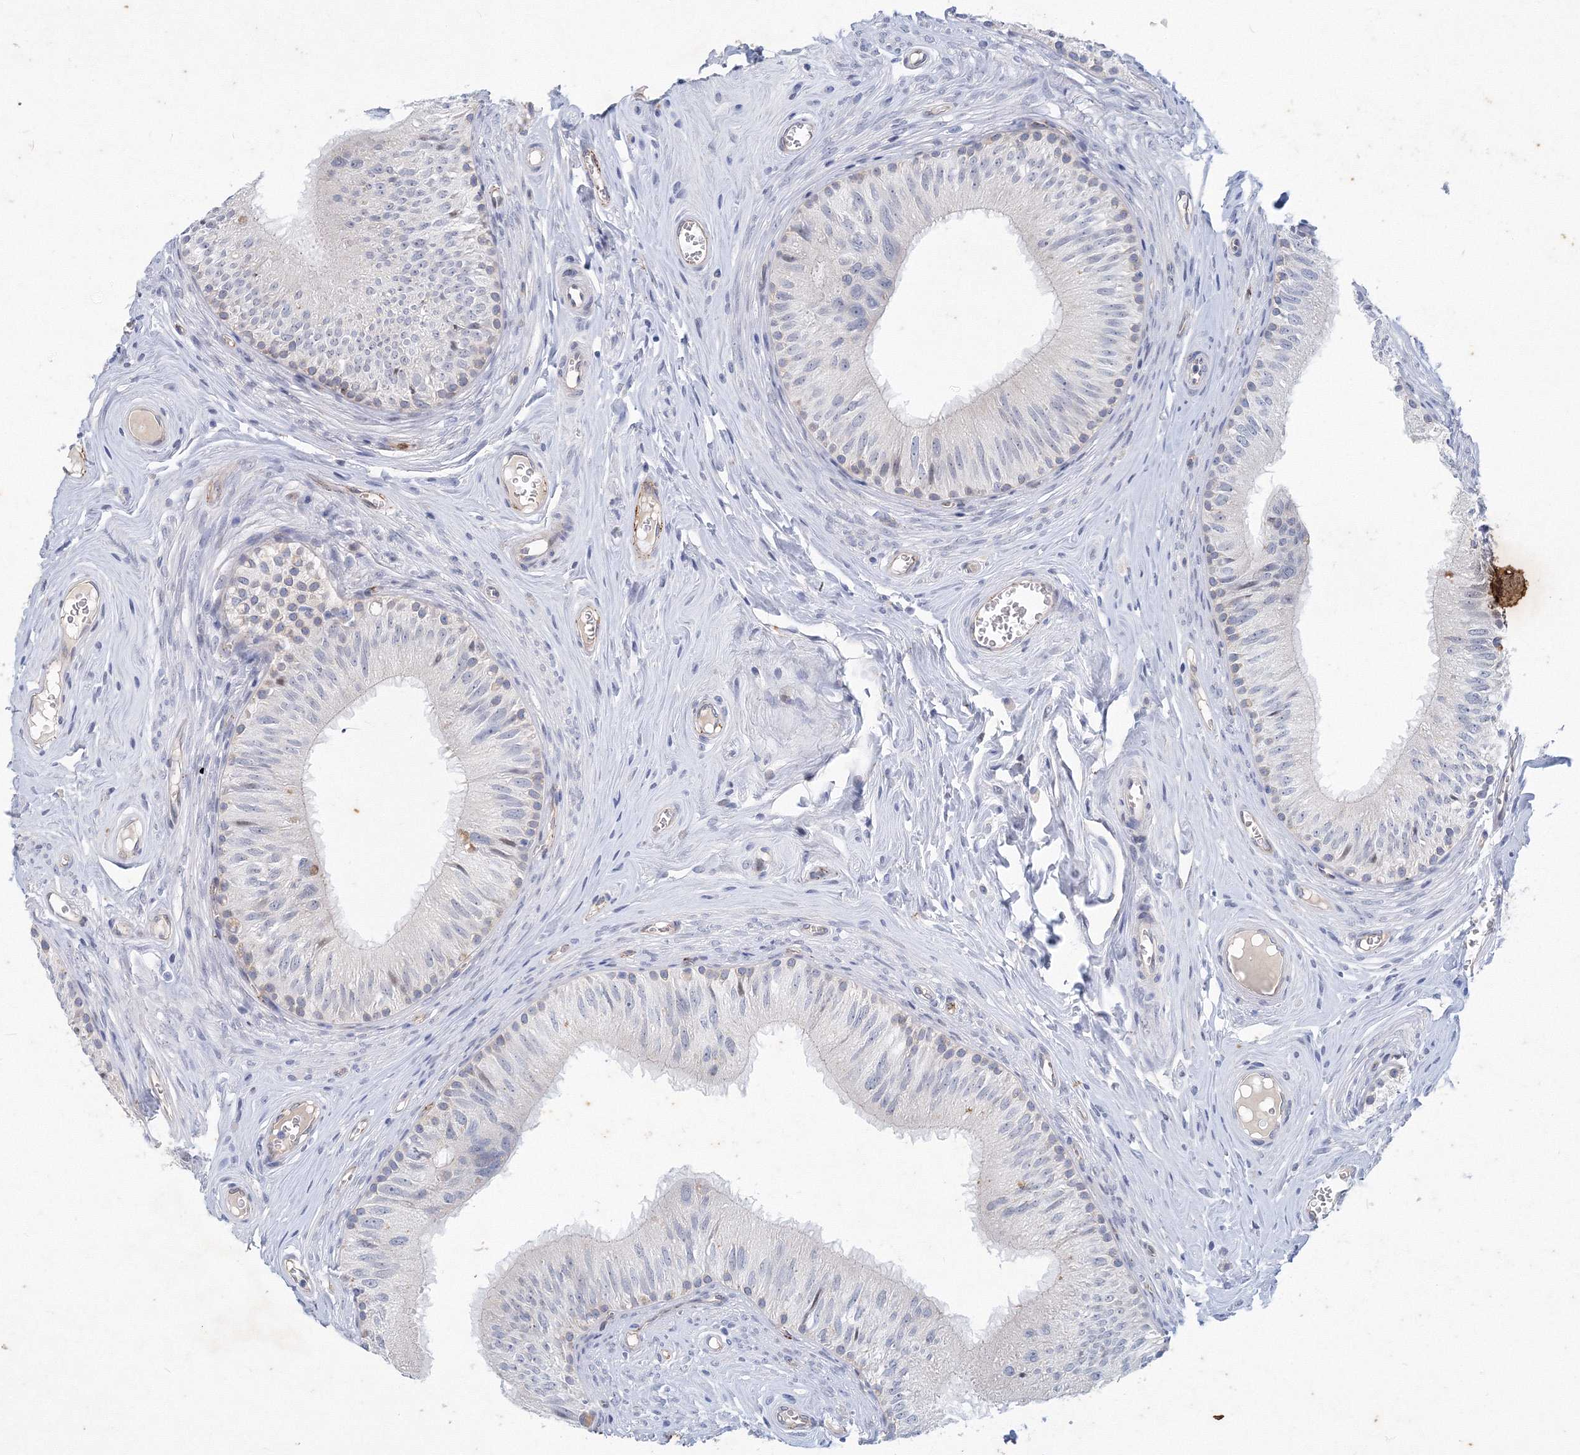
{"staining": {"intensity": "weak", "quantity": "<25%", "location": "cytoplasmic/membranous"}, "tissue": "epididymis", "cell_type": "Glandular cells", "image_type": "normal", "snomed": [{"axis": "morphology", "description": "Normal tissue, NOS"}, {"axis": "topography", "description": "Epididymis"}], "caption": "An IHC micrograph of unremarkable epididymis is shown. There is no staining in glandular cells of epididymis.", "gene": "TANC1", "patient": {"sex": "male", "age": 46}}